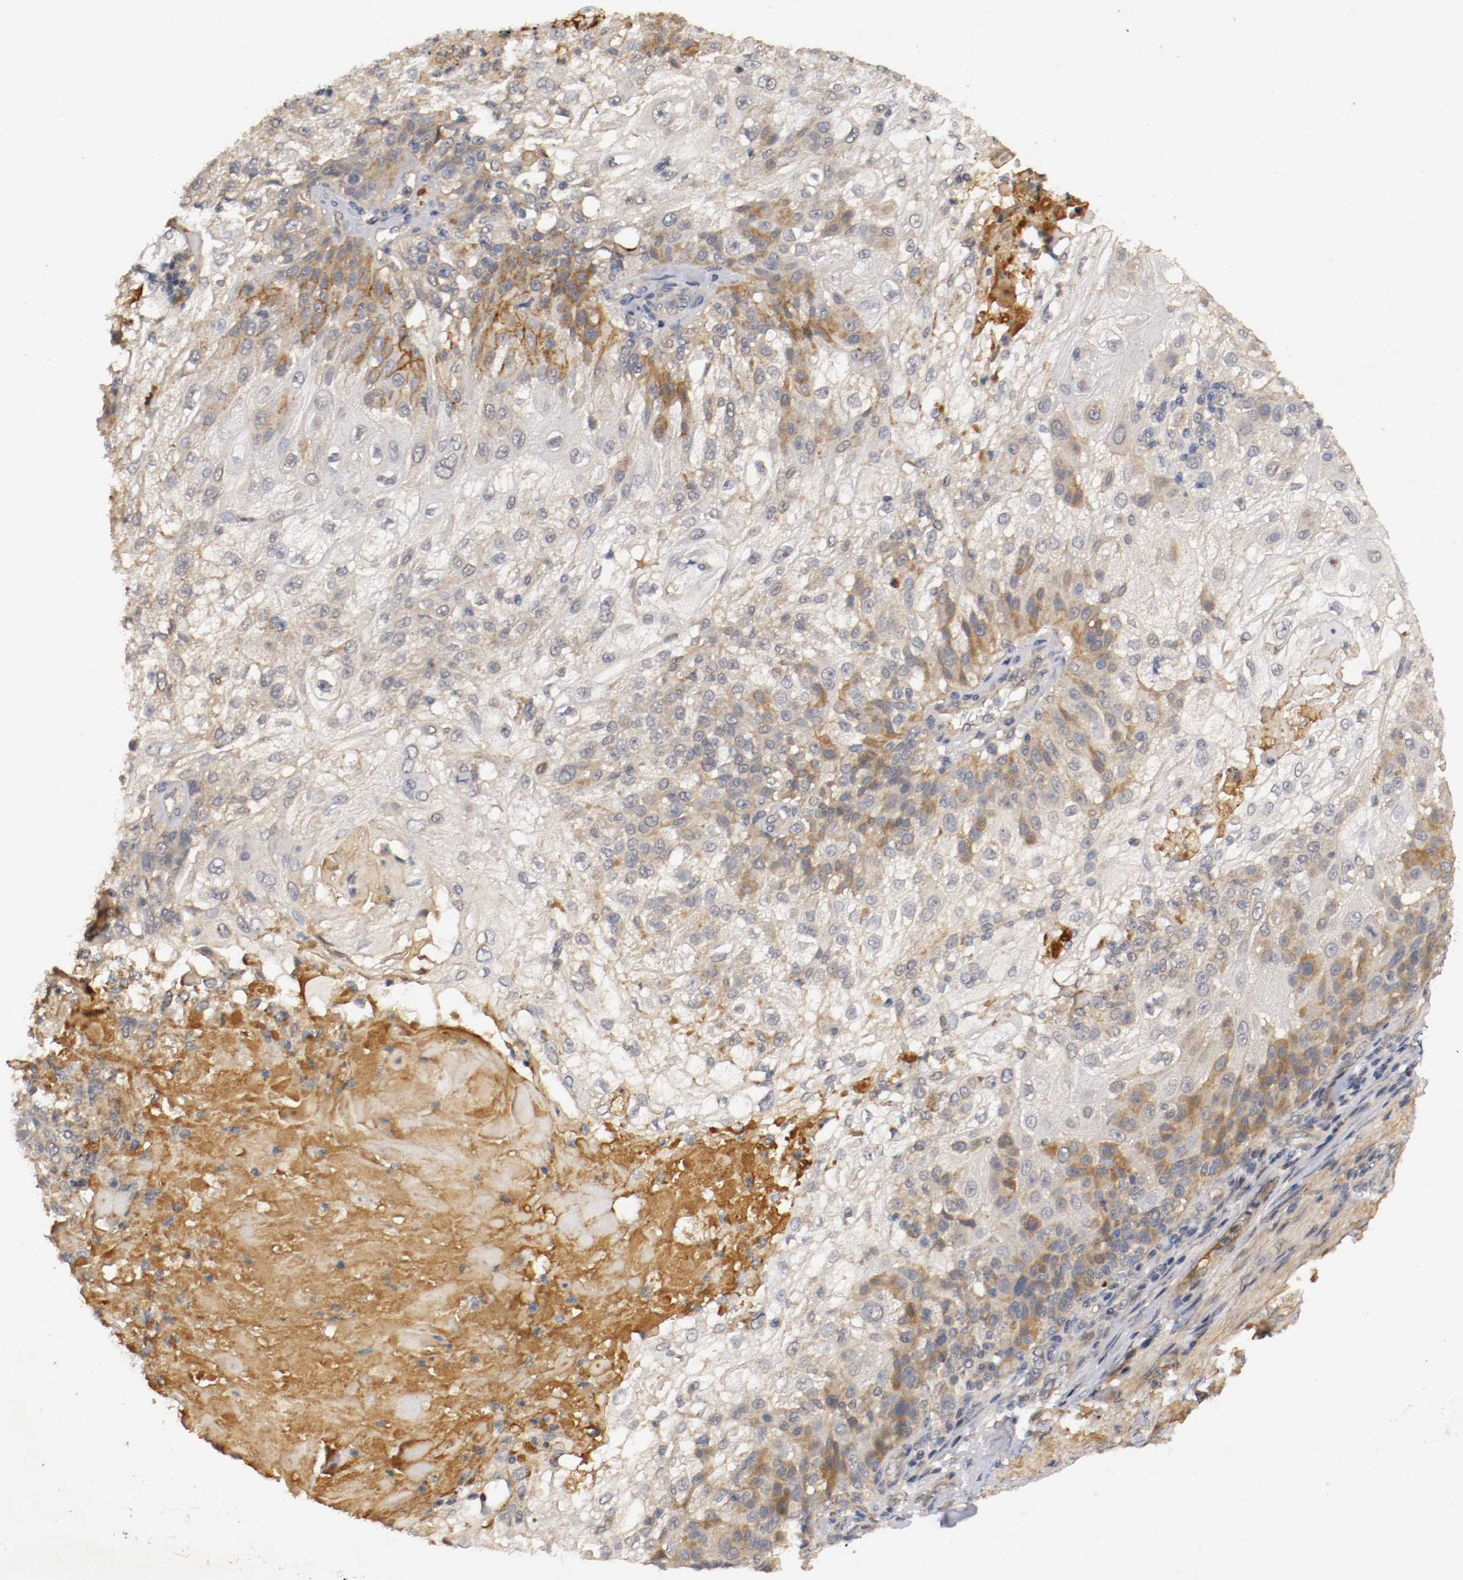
{"staining": {"intensity": "moderate", "quantity": "25%-75%", "location": "cytoplasmic/membranous"}, "tissue": "skin cancer", "cell_type": "Tumor cells", "image_type": "cancer", "snomed": [{"axis": "morphology", "description": "Normal tissue, NOS"}, {"axis": "morphology", "description": "Squamous cell carcinoma, NOS"}, {"axis": "topography", "description": "Skin"}], "caption": "The histopathology image reveals a brown stain indicating the presence of a protein in the cytoplasmic/membranous of tumor cells in skin squamous cell carcinoma.", "gene": "TNFRSF1B", "patient": {"sex": "female", "age": 83}}